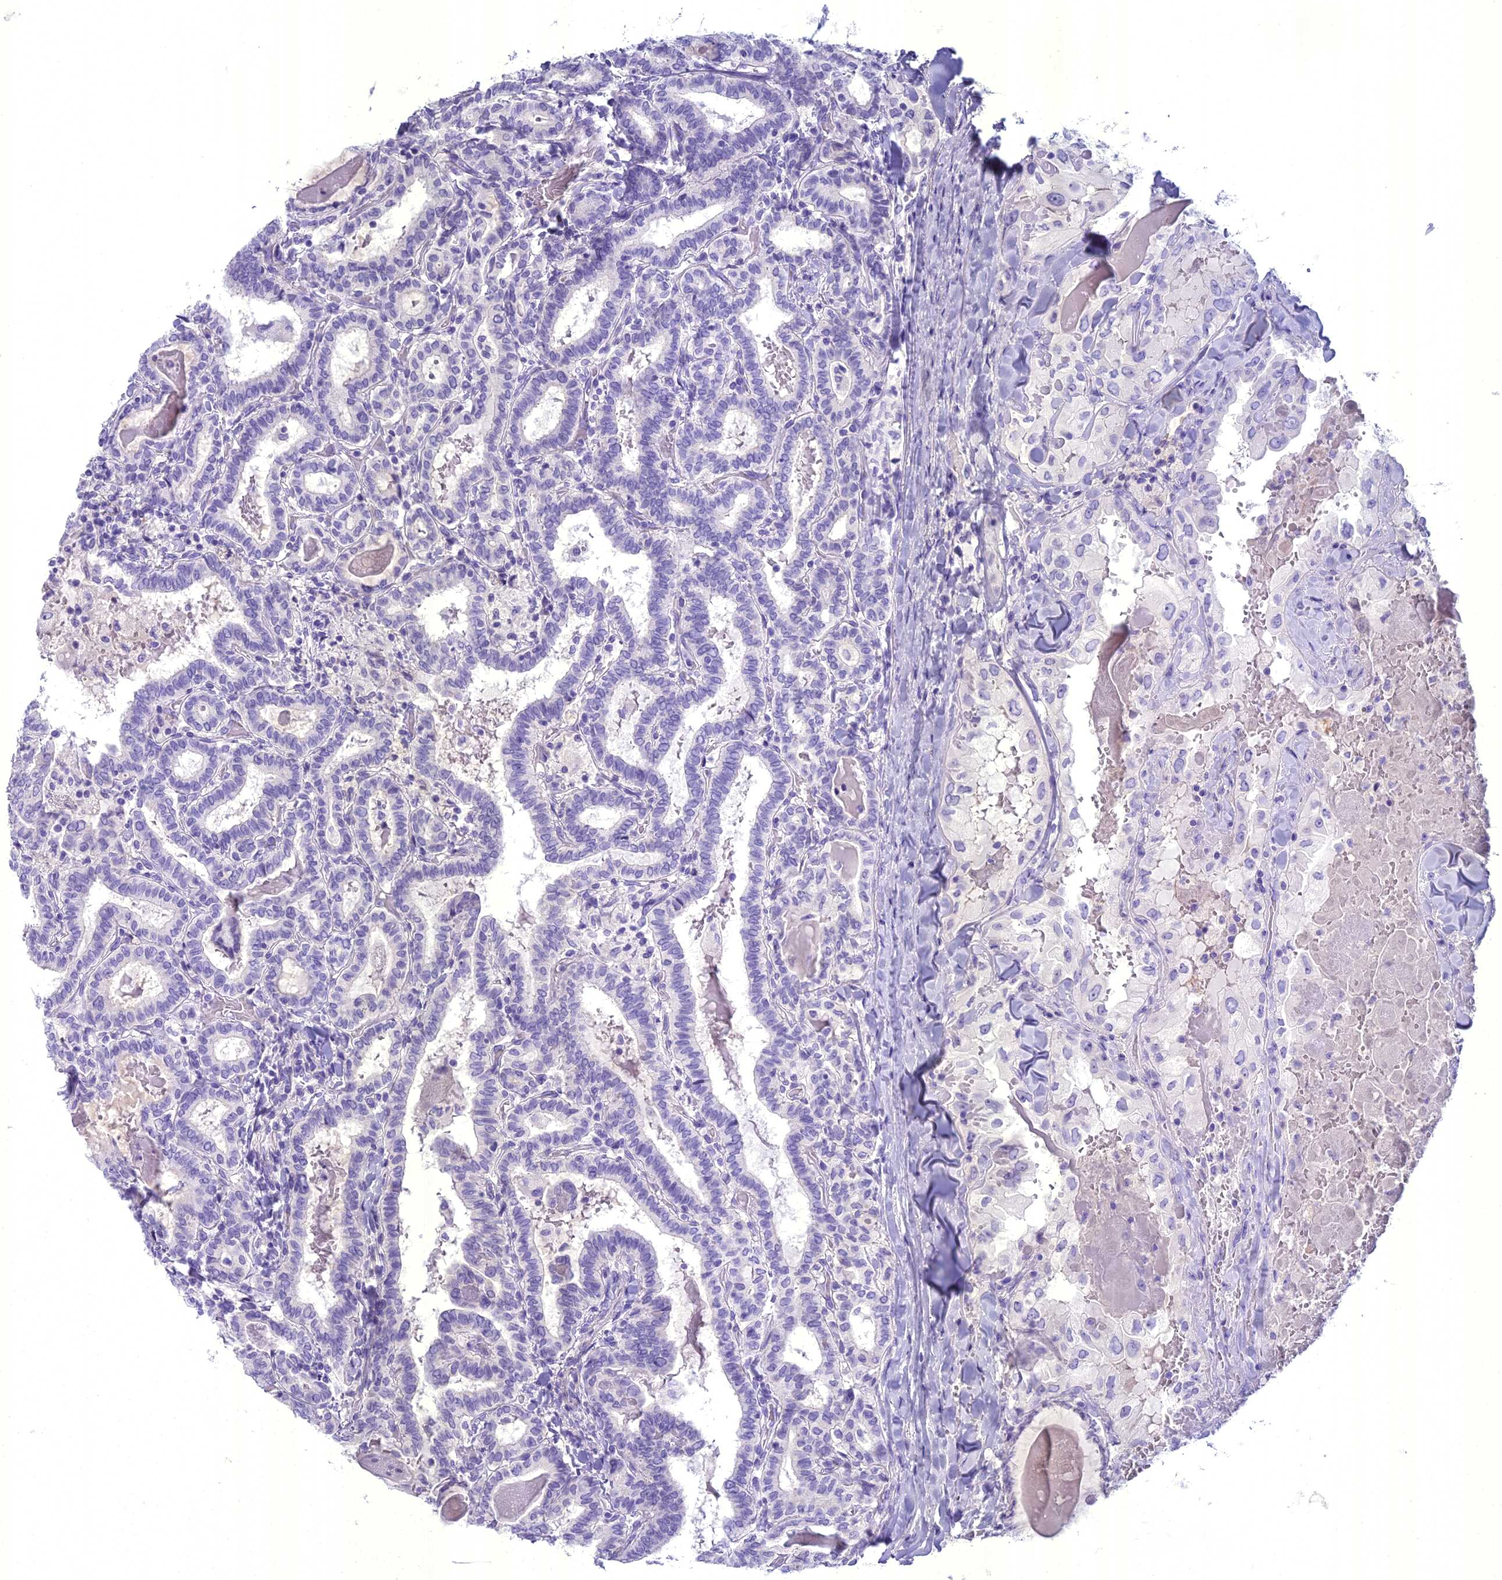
{"staining": {"intensity": "negative", "quantity": "none", "location": "none"}, "tissue": "thyroid cancer", "cell_type": "Tumor cells", "image_type": "cancer", "snomed": [{"axis": "morphology", "description": "Papillary adenocarcinoma, NOS"}, {"axis": "topography", "description": "Thyroid gland"}], "caption": "A high-resolution histopathology image shows immunohistochemistry staining of thyroid papillary adenocarcinoma, which shows no significant staining in tumor cells.", "gene": "UNC80", "patient": {"sex": "female", "age": 72}}